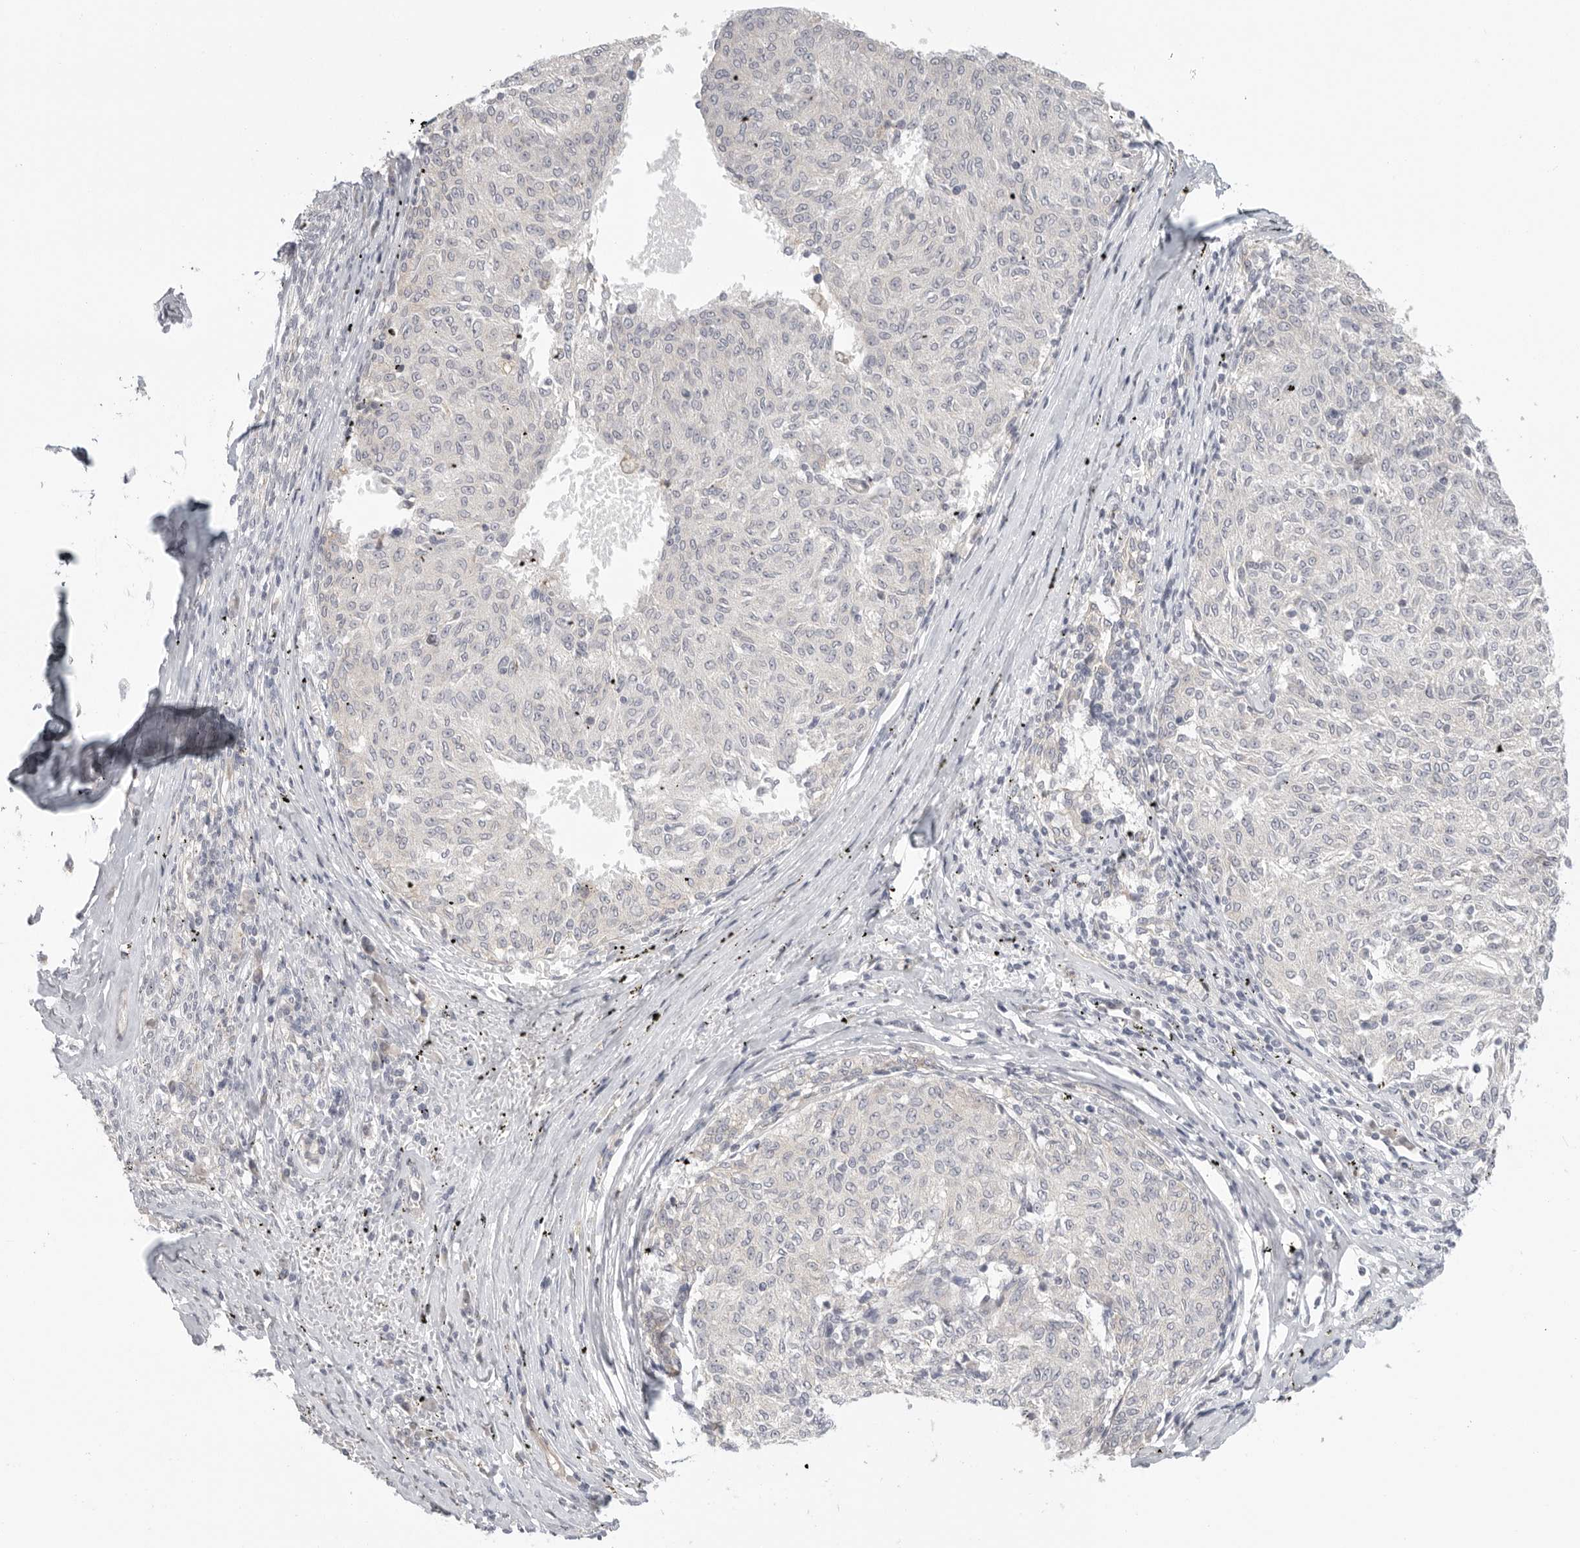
{"staining": {"intensity": "negative", "quantity": "none", "location": "none"}, "tissue": "melanoma", "cell_type": "Tumor cells", "image_type": "cancer", "snomed": [{"axis": "morphology", "description": "Malignant melanoma, NOS"}, {"axis": "topography", "description": "Skin"}], "caption": "The immunohistochemistry (IHC) image has no significant expression in tumor cells of melanoma tissue.", "gene": "STAB2", "patient": {"sex": "female", "age": 72}}